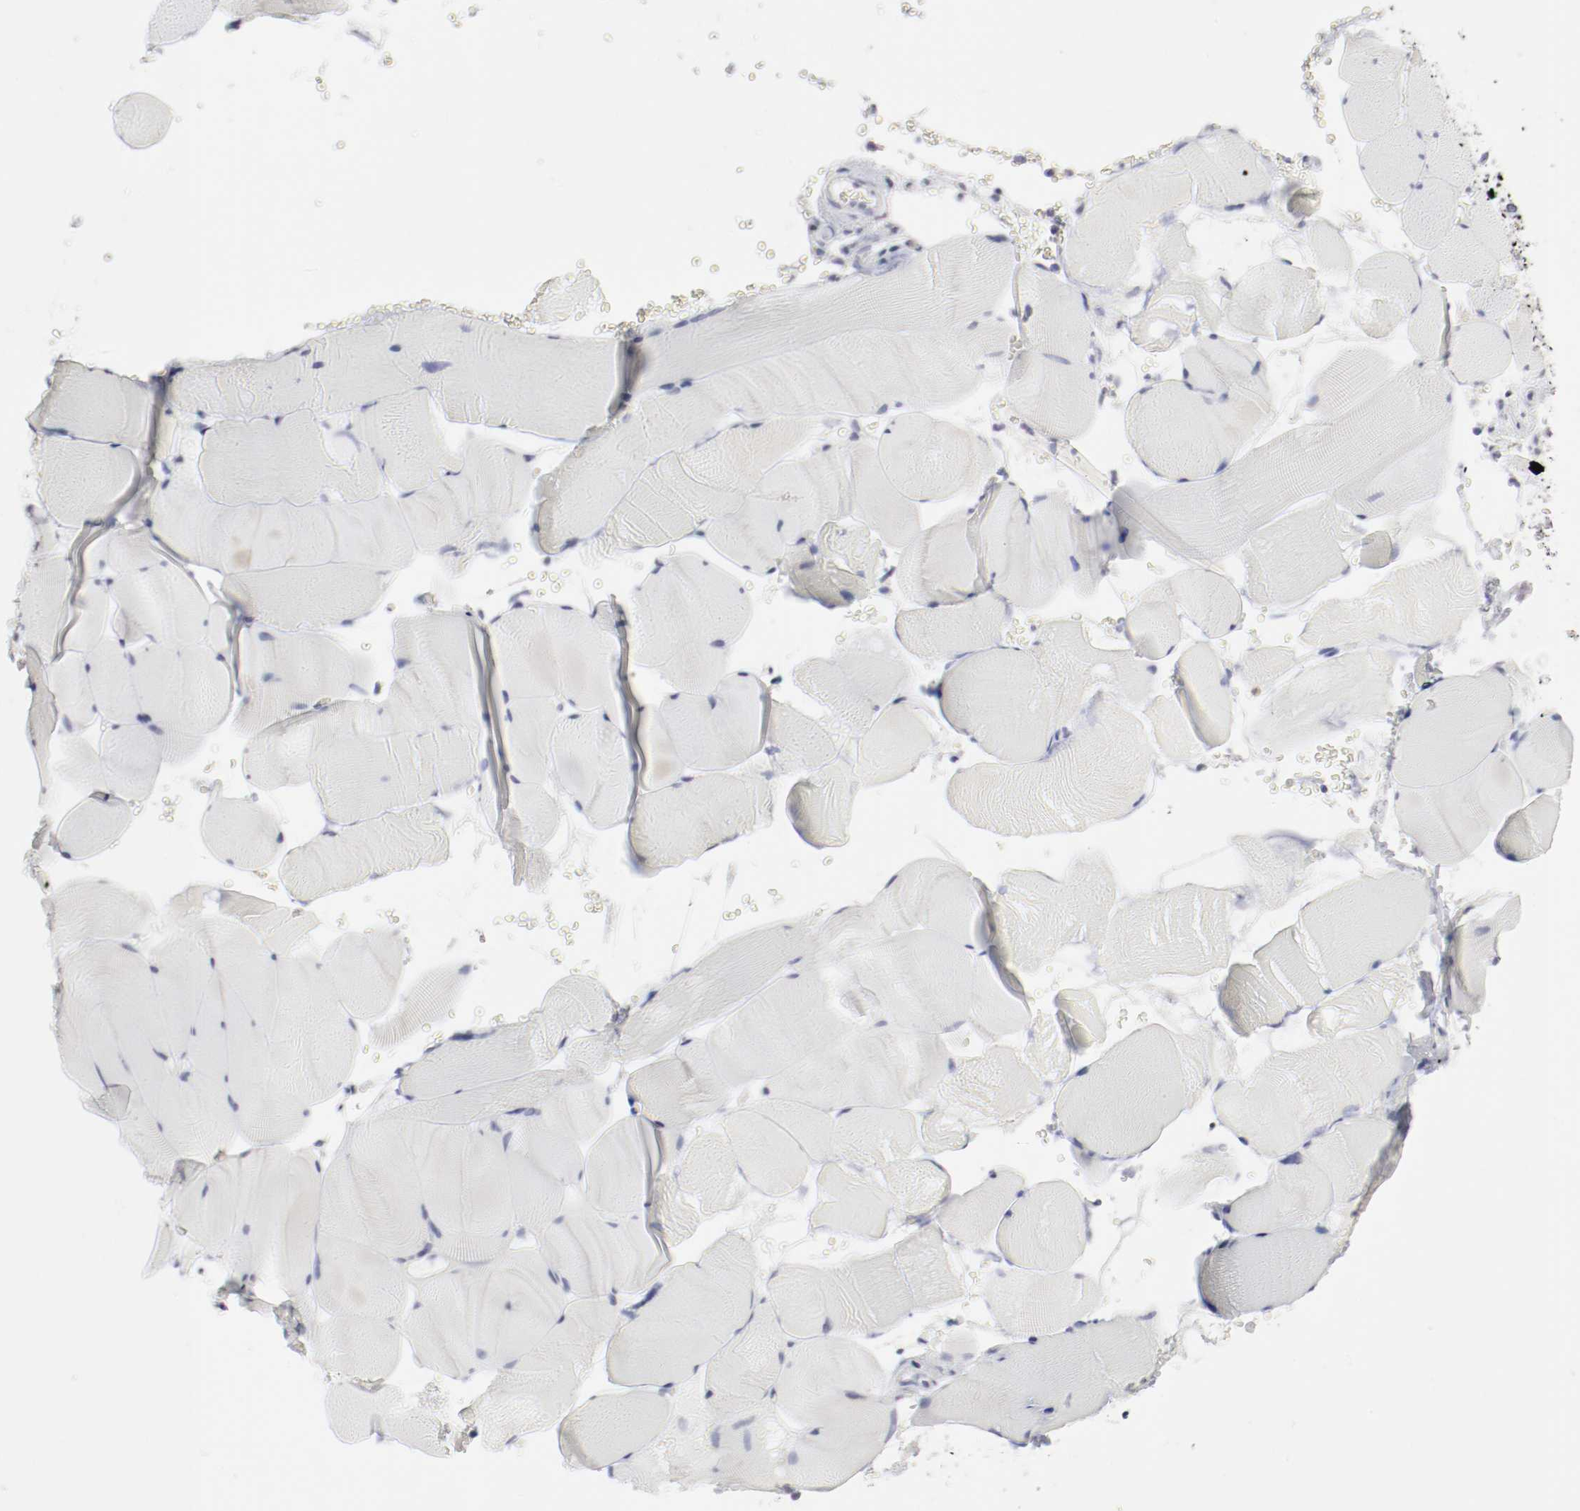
{"staining": {"intensity": "negative", "quantity": "none", "location": "none"}, "tissue": "skeletal muscle", "cell_type": "Myocytes", "image_type": "normal", "snomed": [{"axis": "morphology", "description": "Normal tissue, NOS"}, {"axis": "topography", "description": "Skeletal muscle"}], "caption": "An immunohistochemistry (IHC) histopathology image of benign skeletal muscle is shown. There is no staining in myocytes of skeletal muscle. Brightfield microscopy of immunohistochemistry stained with DAB (brown) and hematoxylin (blue), captured at high magnification.", "gene": "ITGAX", "patient": {"sex": "male", "age": 62}}